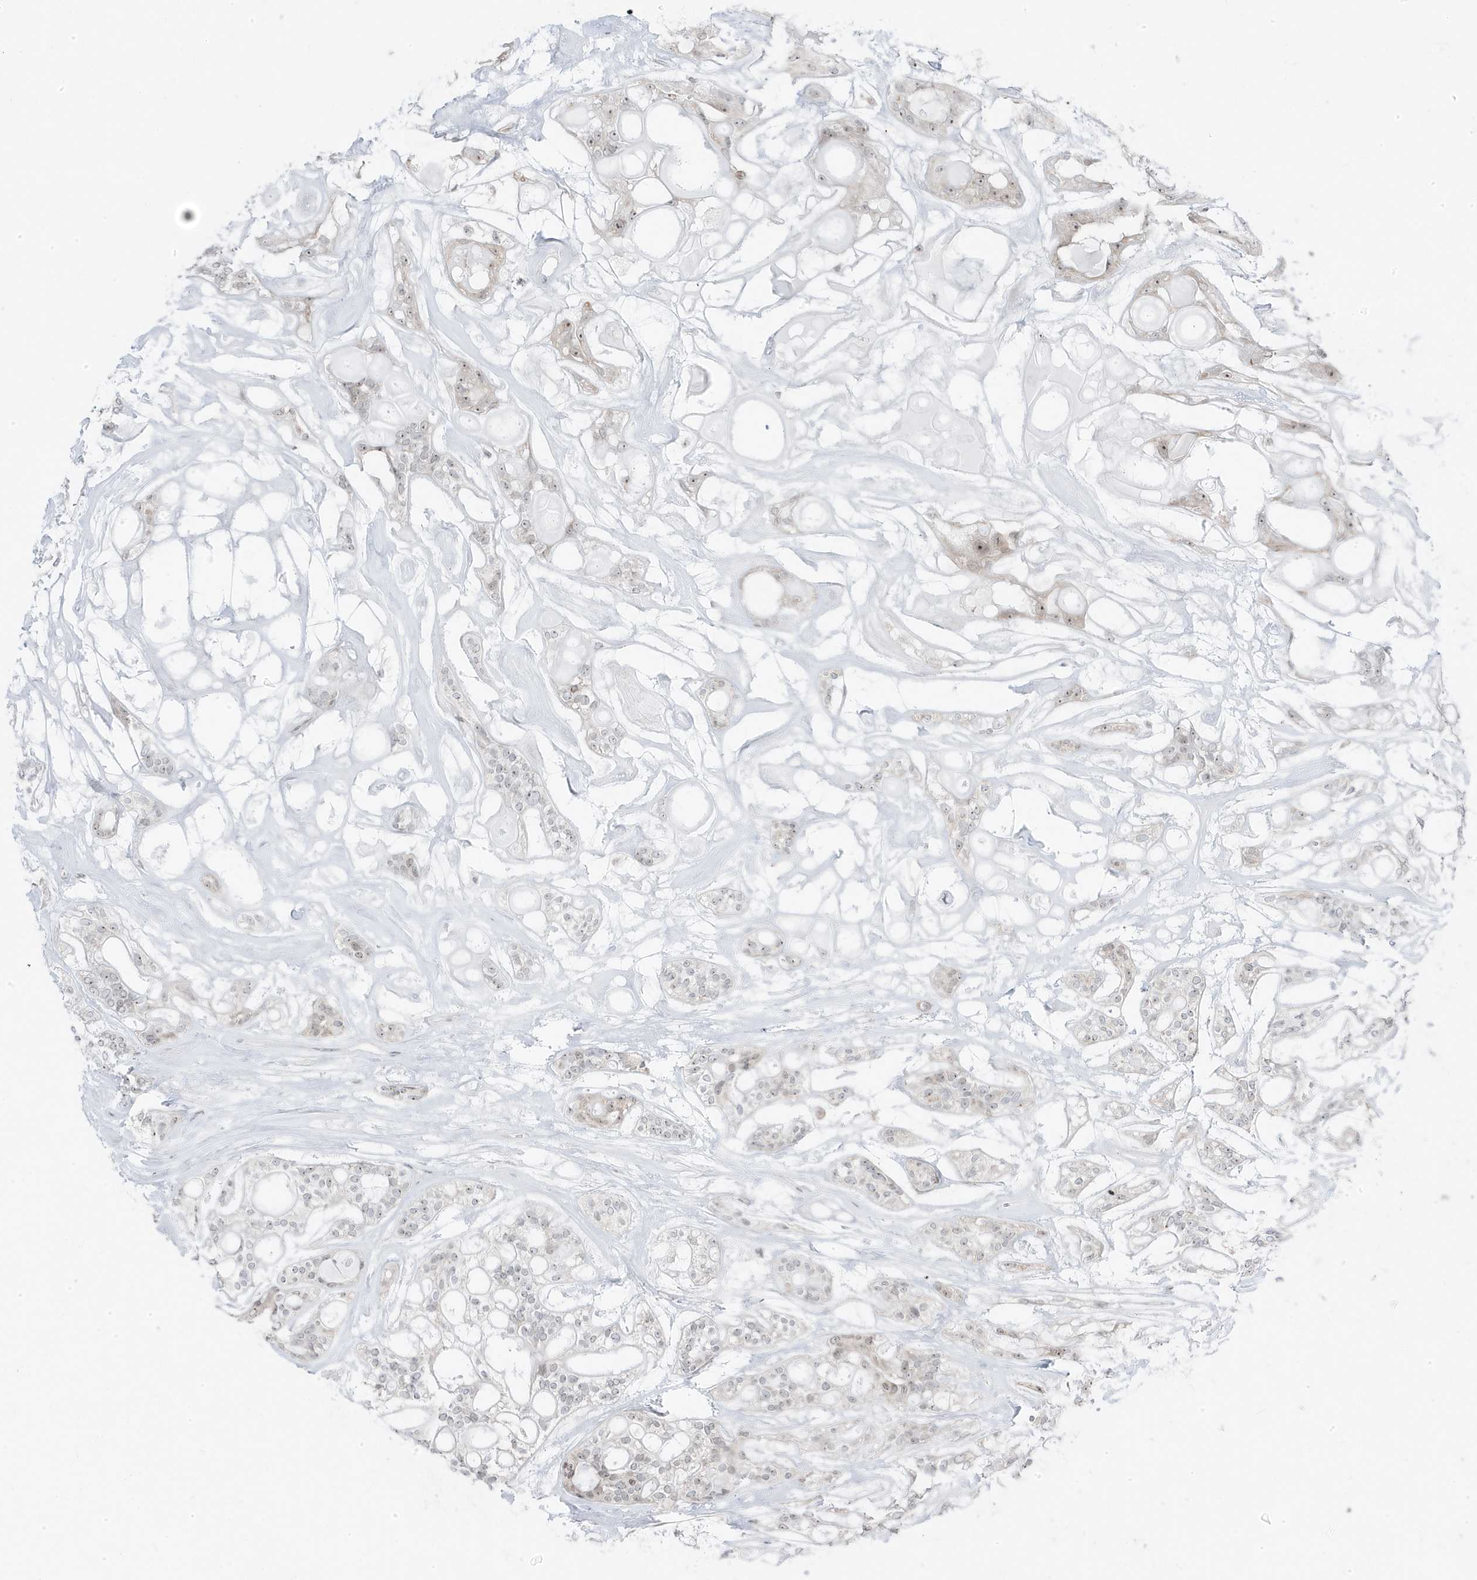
{"staining": {"intensity": "moderate", "quantity": "<25%", "location": "nuclear"}, "tissue": "head and neck cancer", "cell_type": "Tumor cells", "image_type": "cancer", "snomed": [{"axis": "morphology", "description": "Adenocarcinoma, NOS"}, {"axis": "topography", "description": "Head-Neck"}], "caption": "The immunohistochemical stain highlights moderate nuclear expression in tumor cells of head and neck cancer tissue. (Stains: DAB in brown, nuclei in blue, Microscopy: brightfield microscopy at high magnification).", "gene": "TSEN15", "patient": {"sex": "male", "age": 66}}